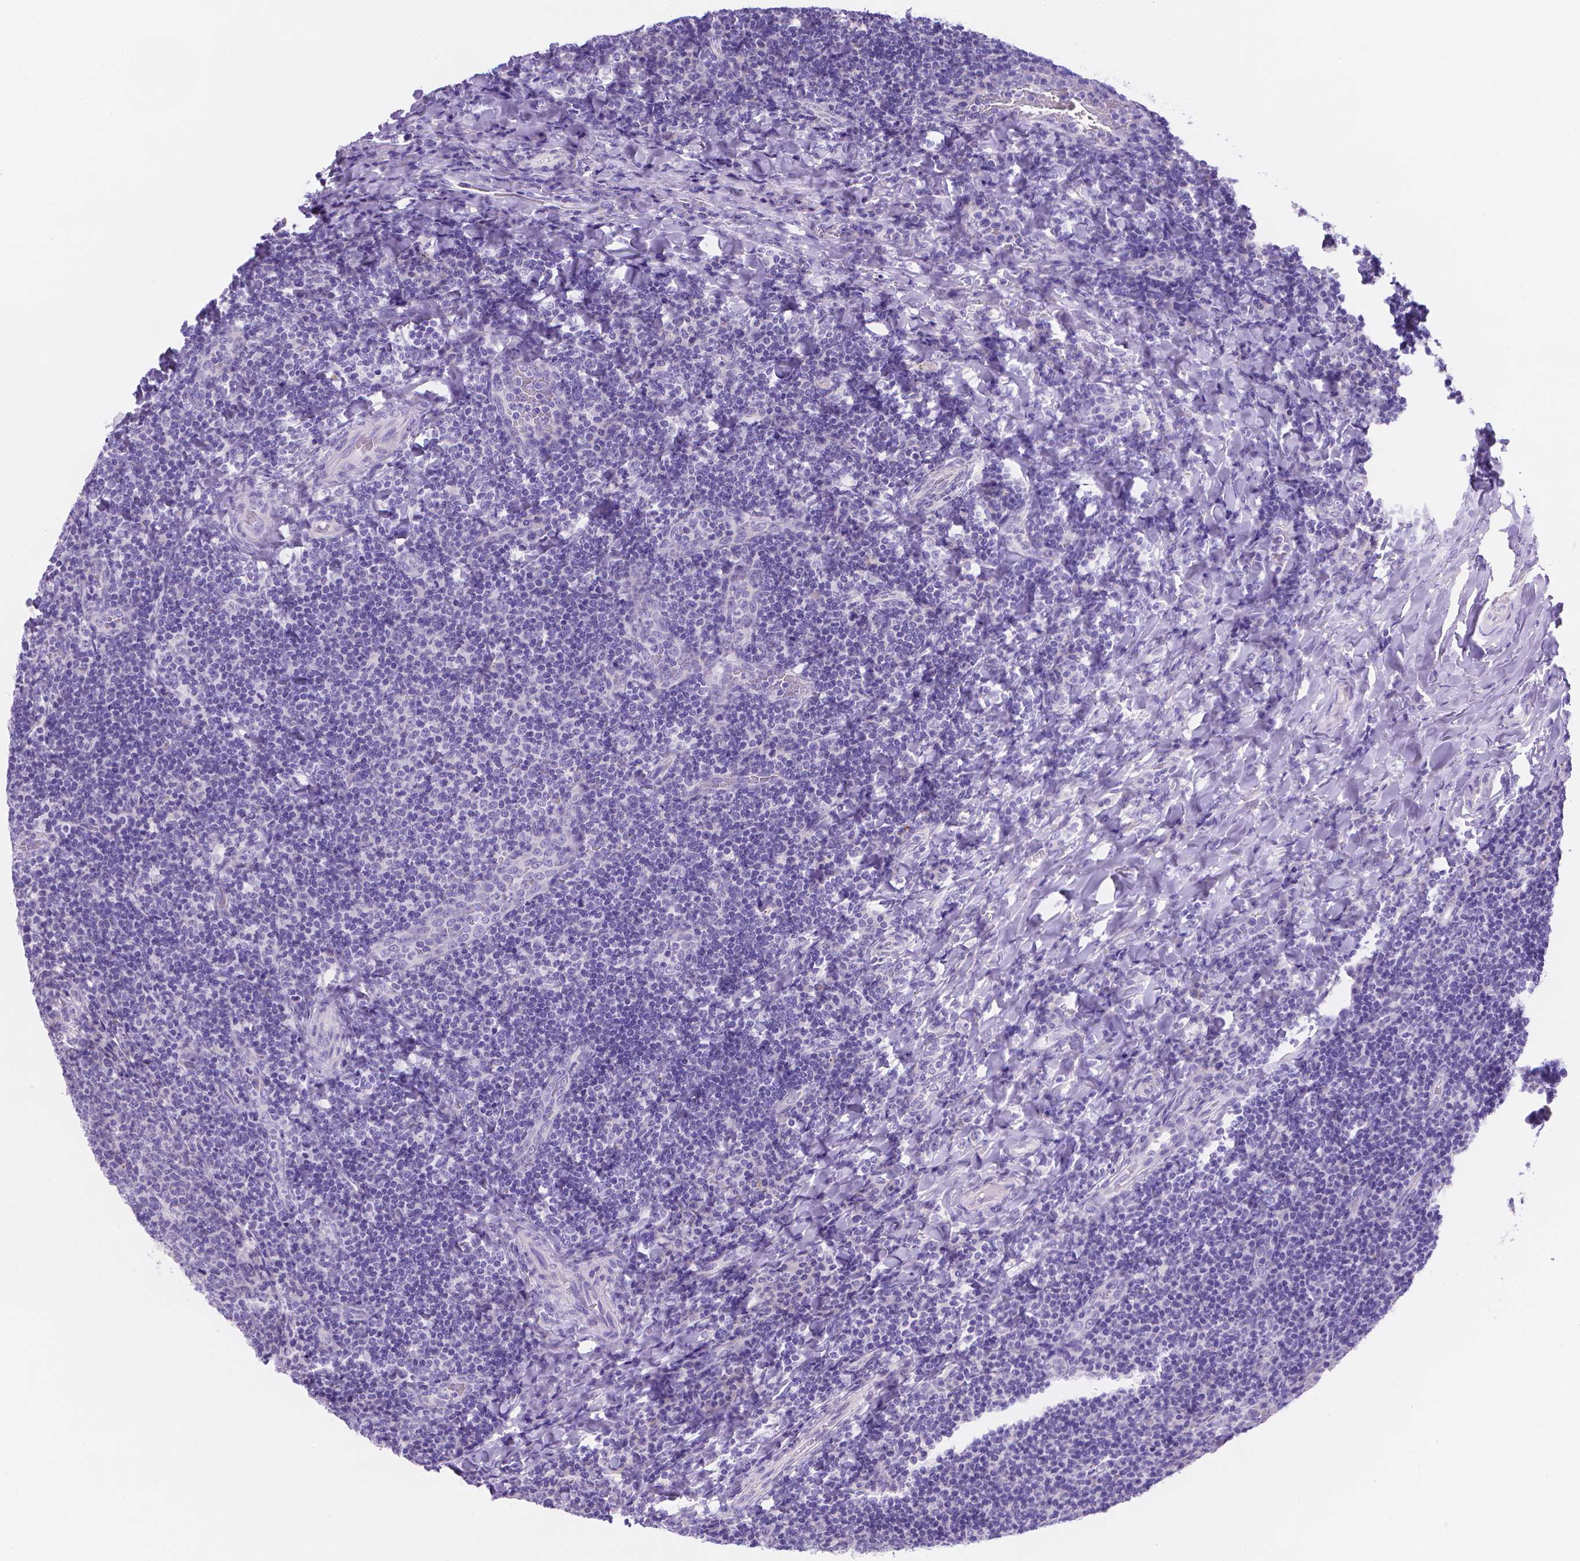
{"staining": {"intensity": "negative", "quantity": "none", "location": "none"}, "tissue": "tonsil", "cell_type": "Germinal center cells", "image_type": "normal", "snomed": [{"axis": "morphology", "description": "Normal tissue, NOS"}, {"axis": "topography", "description": "Tonsil"}], "caption": "Immunohistochemistry image of benign tonsil: human tonsil stained with DAB reveals no significant protein positivity in germinal center cells.", "gene": "MLN", "patient": {"sex": "male", "age": 17}}